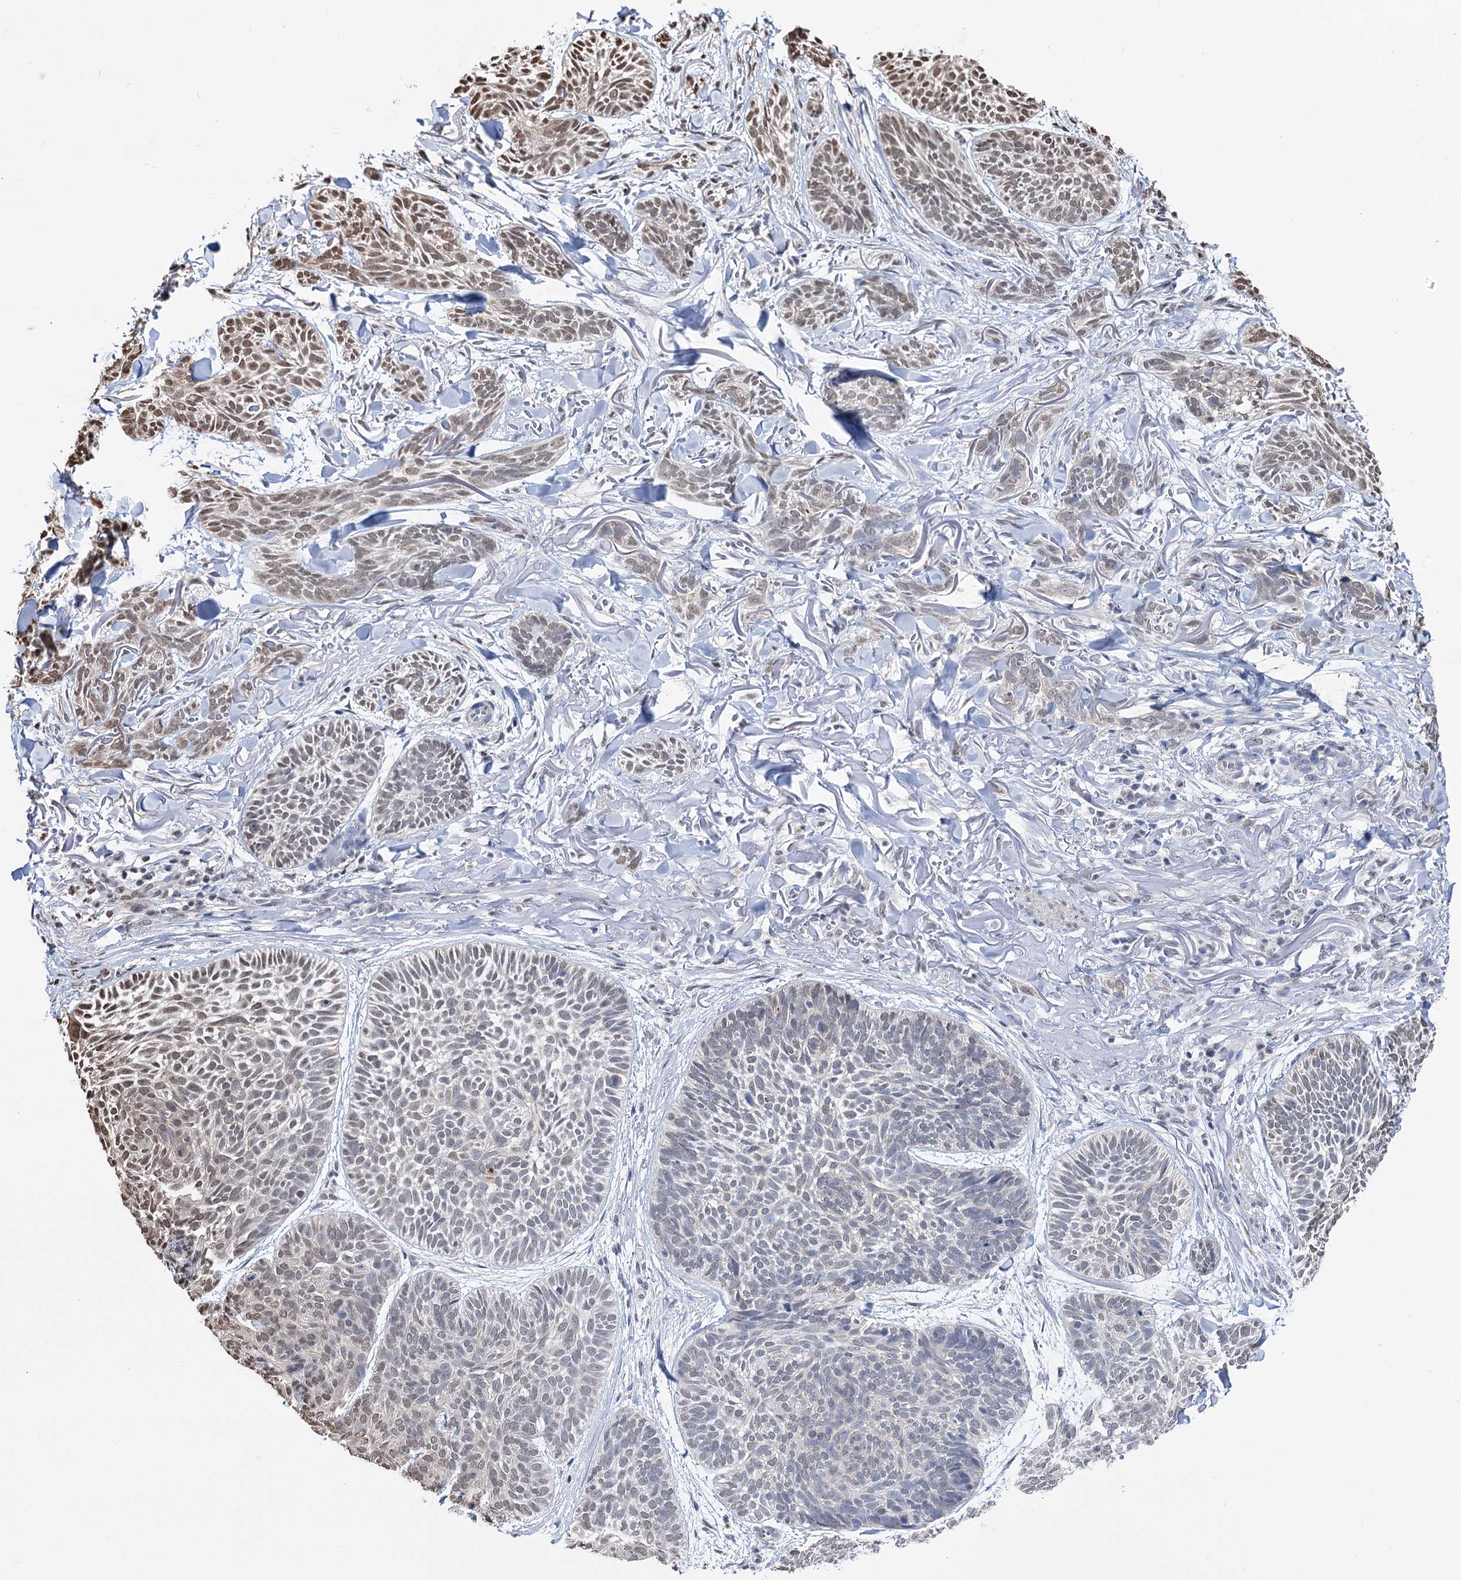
{"staining": {"intensity": "moderate", "quantity": "<25%", "location": "nuclear"}, "tissue": "skin cancer", "cell_type": "Tumor cells", "image_type": "cancer", "snomed": [{"axis": "morphology", "description": "Normal tissue, NOS"}, {"axis": "morphology", "description": "Basal cell carcinoma"}, {"axis": "topography", "description": "Skin"}], "caption": "DAB (3,3'-diaminobenzidine) immunohistochemical staining of human basal cell carcinoma (skin) reveals moderate nuclear protein expression in approximately <25% of tumor cells. The staining was performed using DAB (3,3'-diaminobenzidine) to visualize the protein expression in brown, while the nuclei were stained in blue with hematoxylin (Magnification: 20x).", "gene": "ABHD10", "patient": {"sex": "male", "age": 66}}